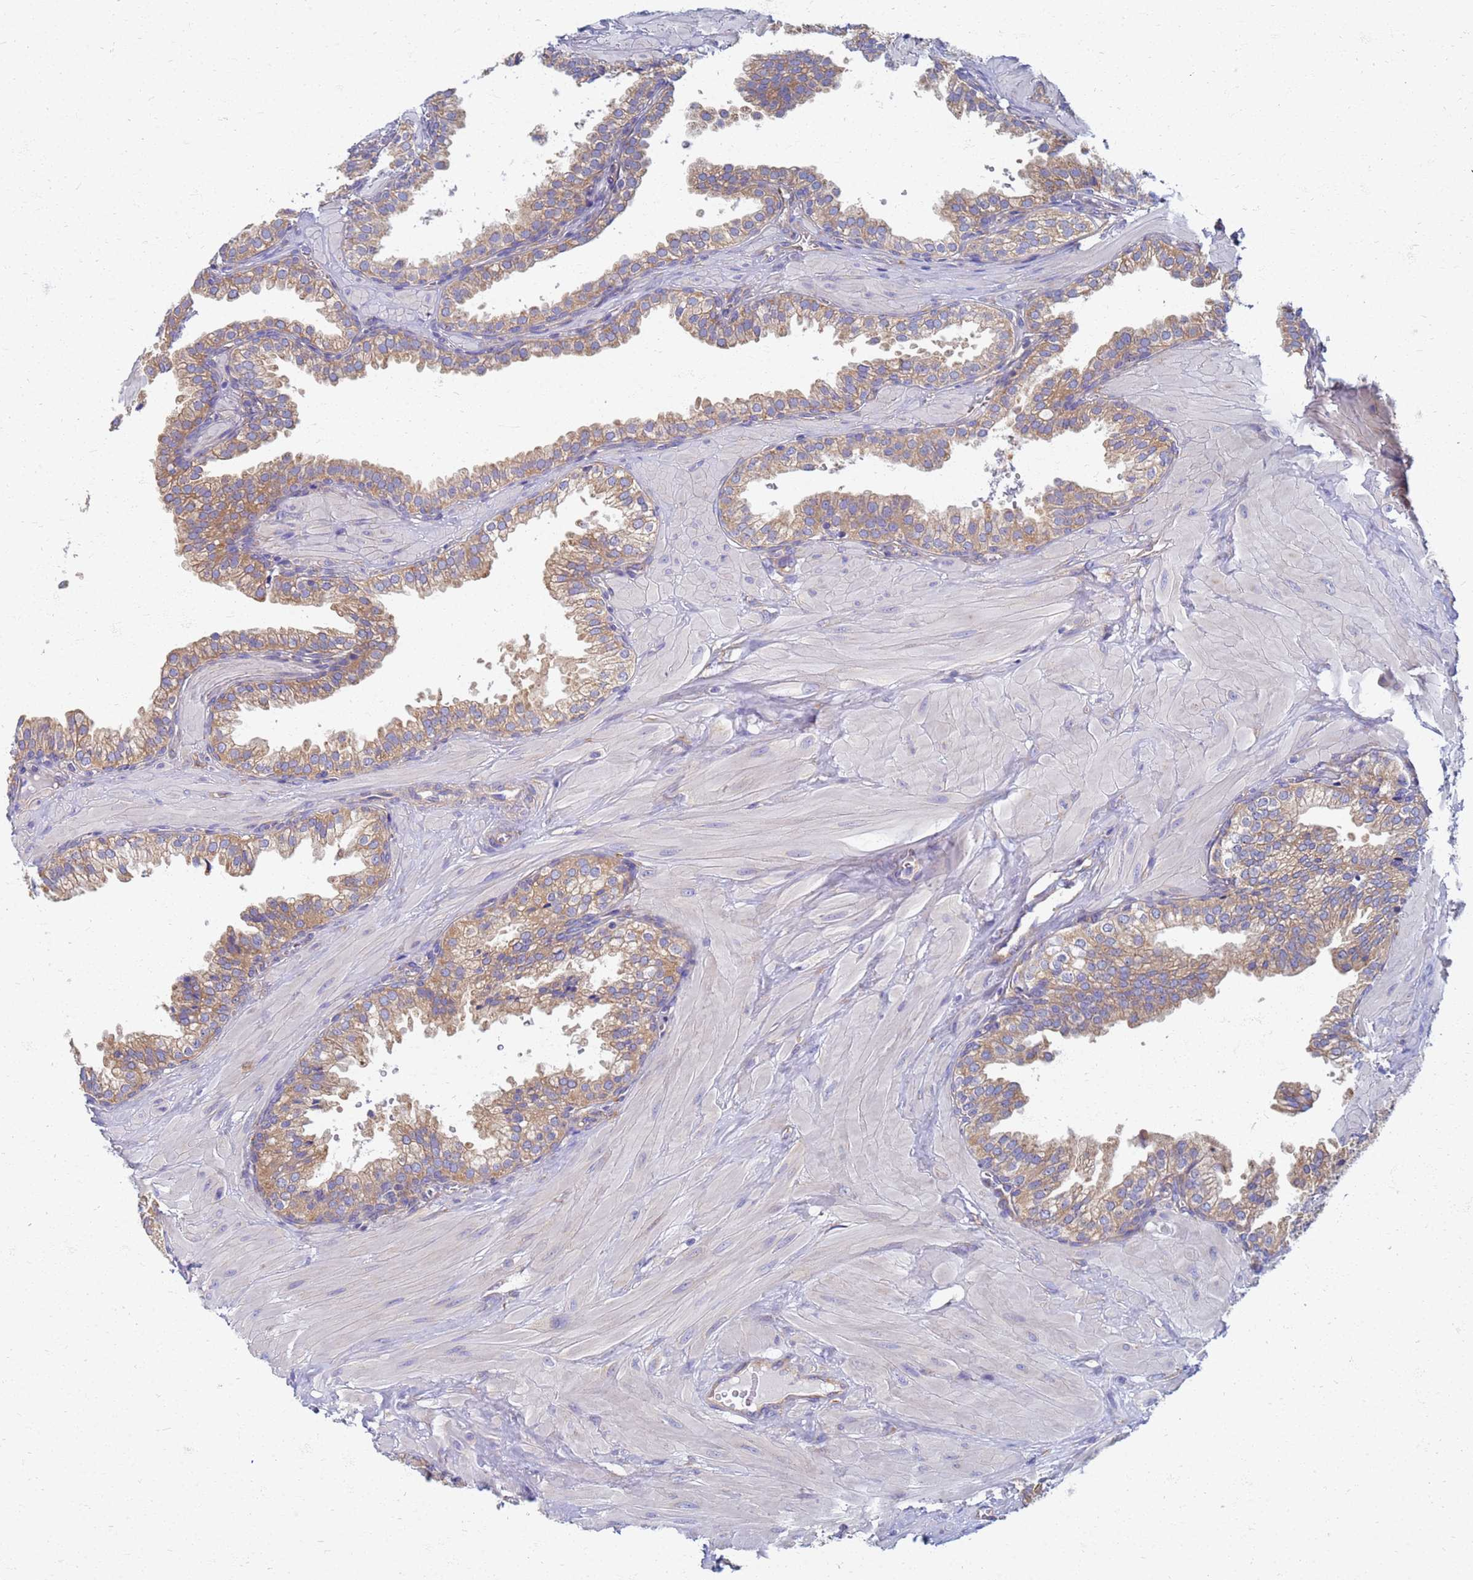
{"staining": {"intensity": "moderate", "quantity": ">75%", "location": "cytoplasmic/membranous"}, "tissue": "prostate", "cell_type": "Glandular cells", "image_type": "normal", "snomed": [{"axis": "morphology", "description": "Normal tissue, NOS"}, {"axis": "topography", "description": "Prostate"}, {"axis": "topography", "description": "Peripheral nerve tissue"}], "caption": "This is an image of IHC staining of normal prostate, which shows moderate positivity in the cytoplasmic/membranous of glandular cells.", "gene": "EEA1", "patient": {"sex": "male", "age": 55}}